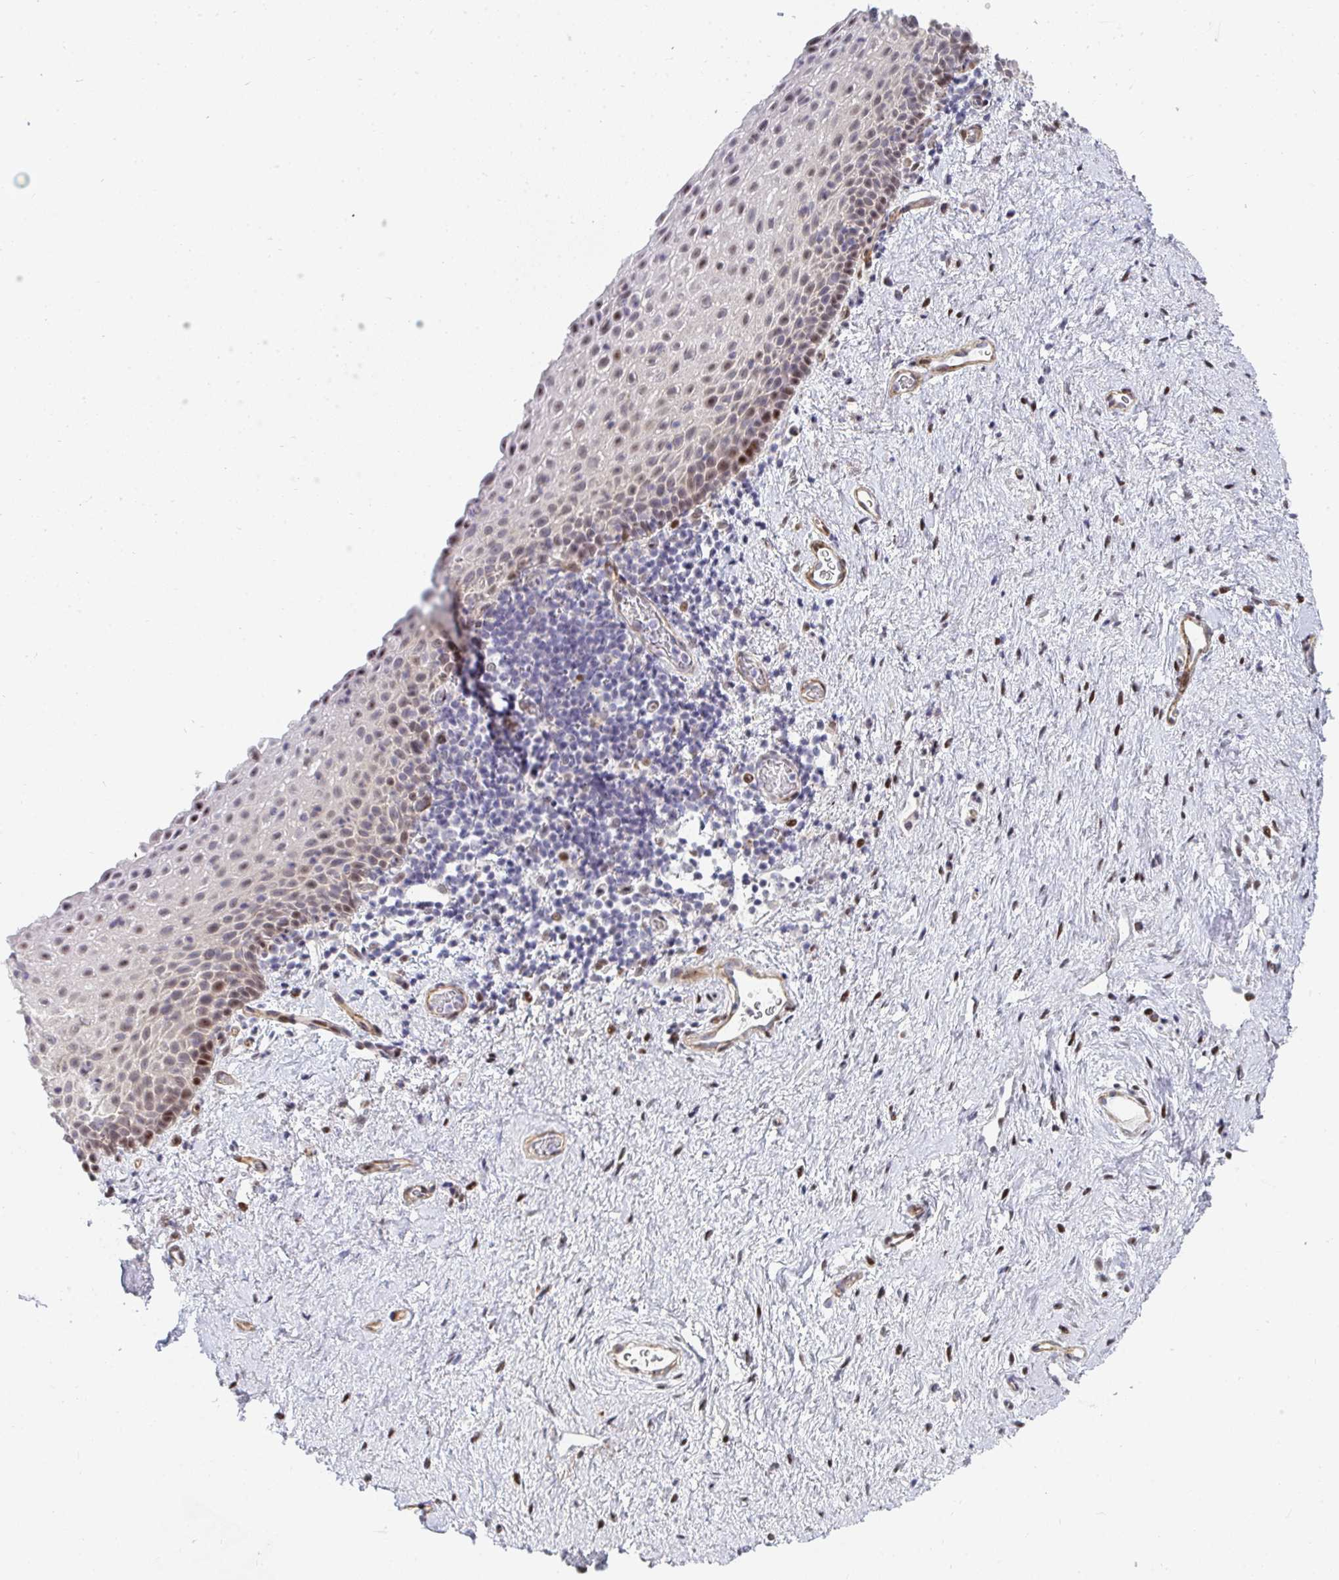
{"staining": {"intensity": "moderate", "quantity": "25%-75%", "location": "nuclear"}, "tissue": "vagina", "cell_type": "Squamous epithelial cells", "image_type": "normal", "snomed": [{"axis": "morphology", "description": "Normal tissue, NOS"}, {"axis": "topography", "description": "Vagina"}], "caption": "This is a histology image of immunohistochemistry staining of benign vagina, which shows moderate expression in the nuclear of squamous epithelial cells.", "gene": "ZIC3", "patient": {"sex": "female", "age": 61}}